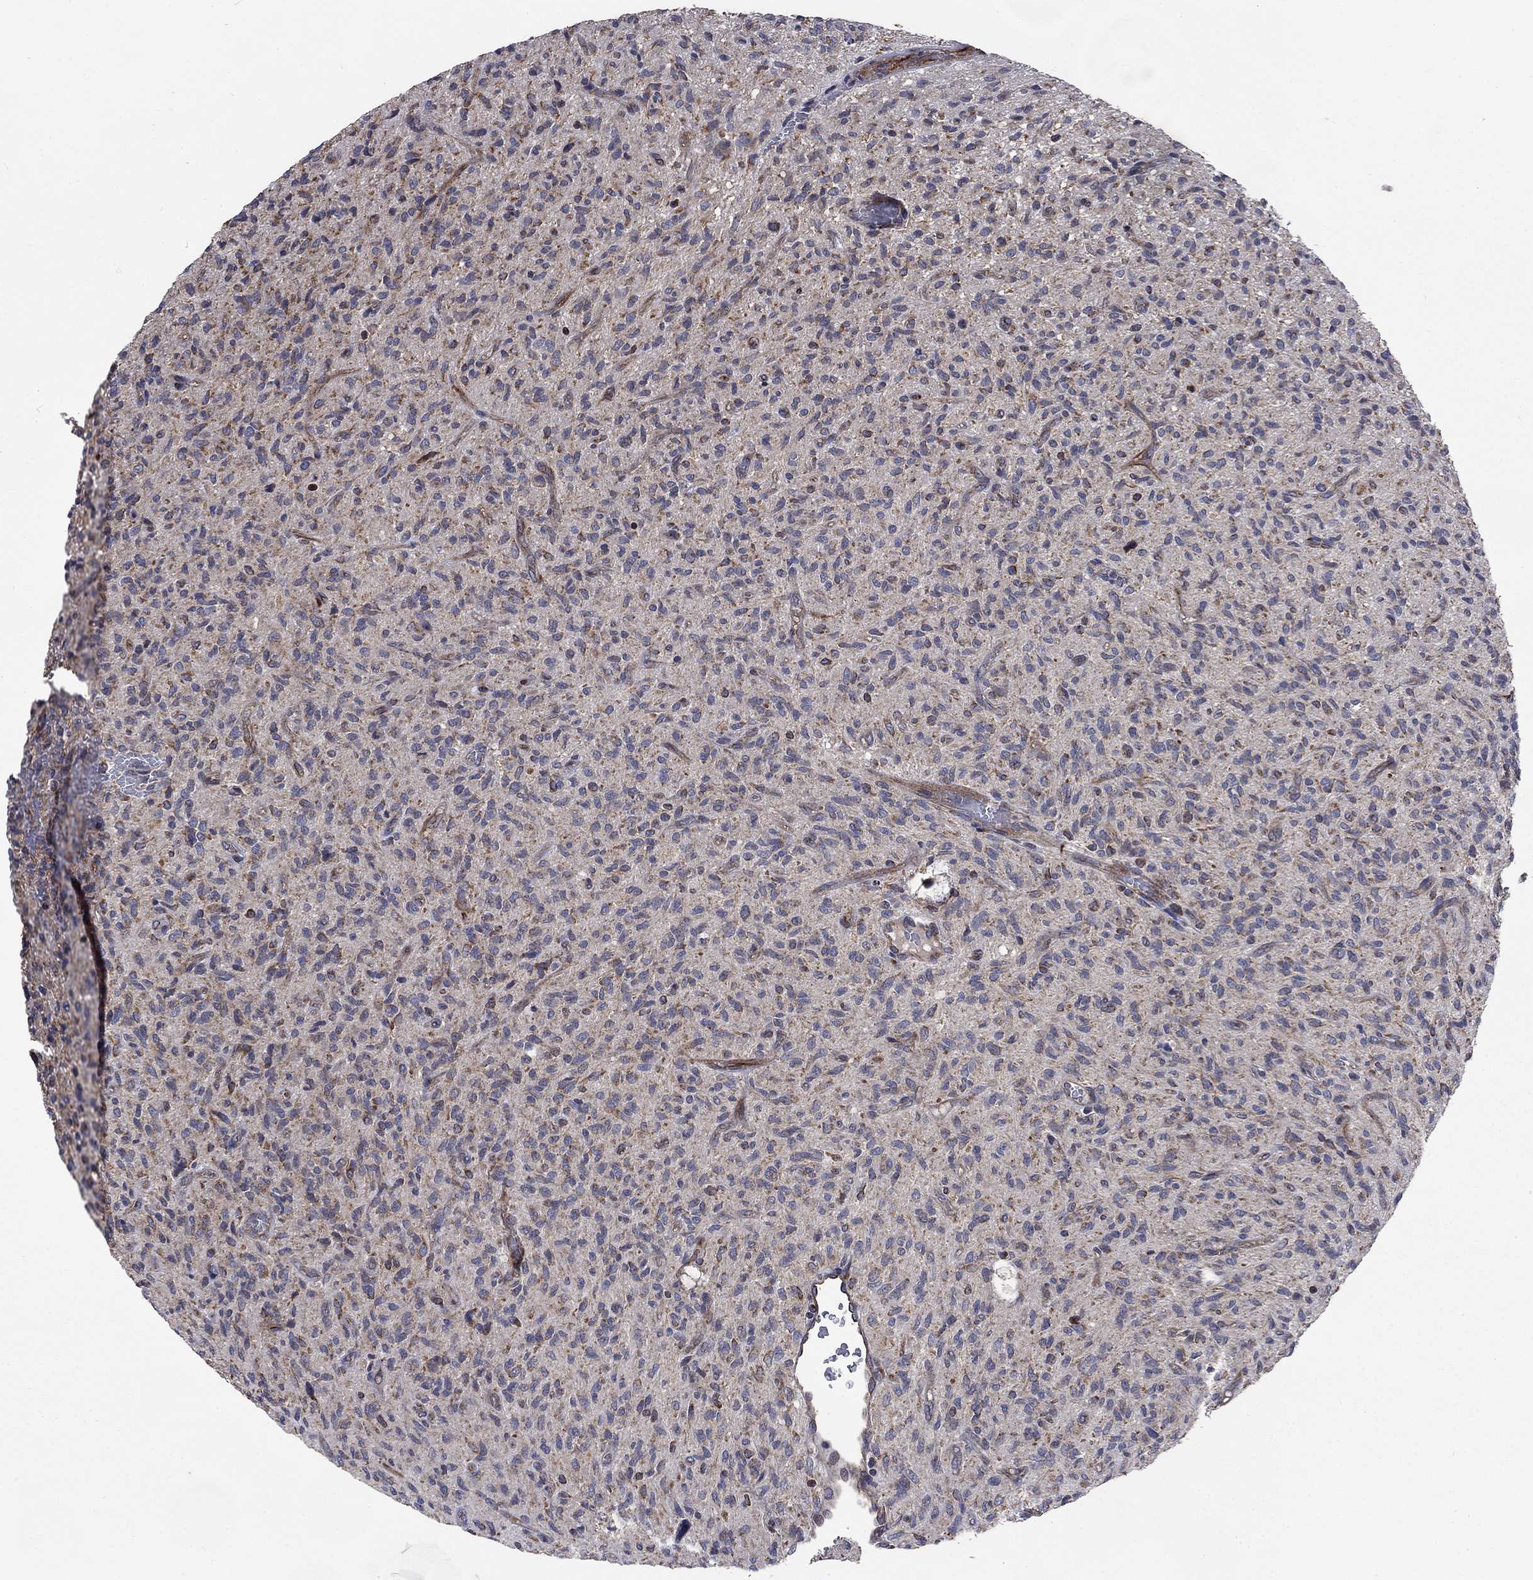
{"staining": {"intensity": "negative", "quantity": "none", "location": "none"}, "tissue": "glioma", "cell_type": "Tumor cells", "image_type": "cancer", "snomed": [{"axis": "morphology", "description": "Glioma, malignant, High grade"}, {"axis": "topography", "description": "Brain"}], "caption": "Micrograph shows no significant protein expression in tumor cells of malignant high-grade glioma. The staining was performed using DAB to visualize the protein expression in brown, while the nuclei were stained in blue with hematoxylin (Magnification: 20x).", "gene": "NDUFC1", "patient": {"sex": "male", "age": 64}}